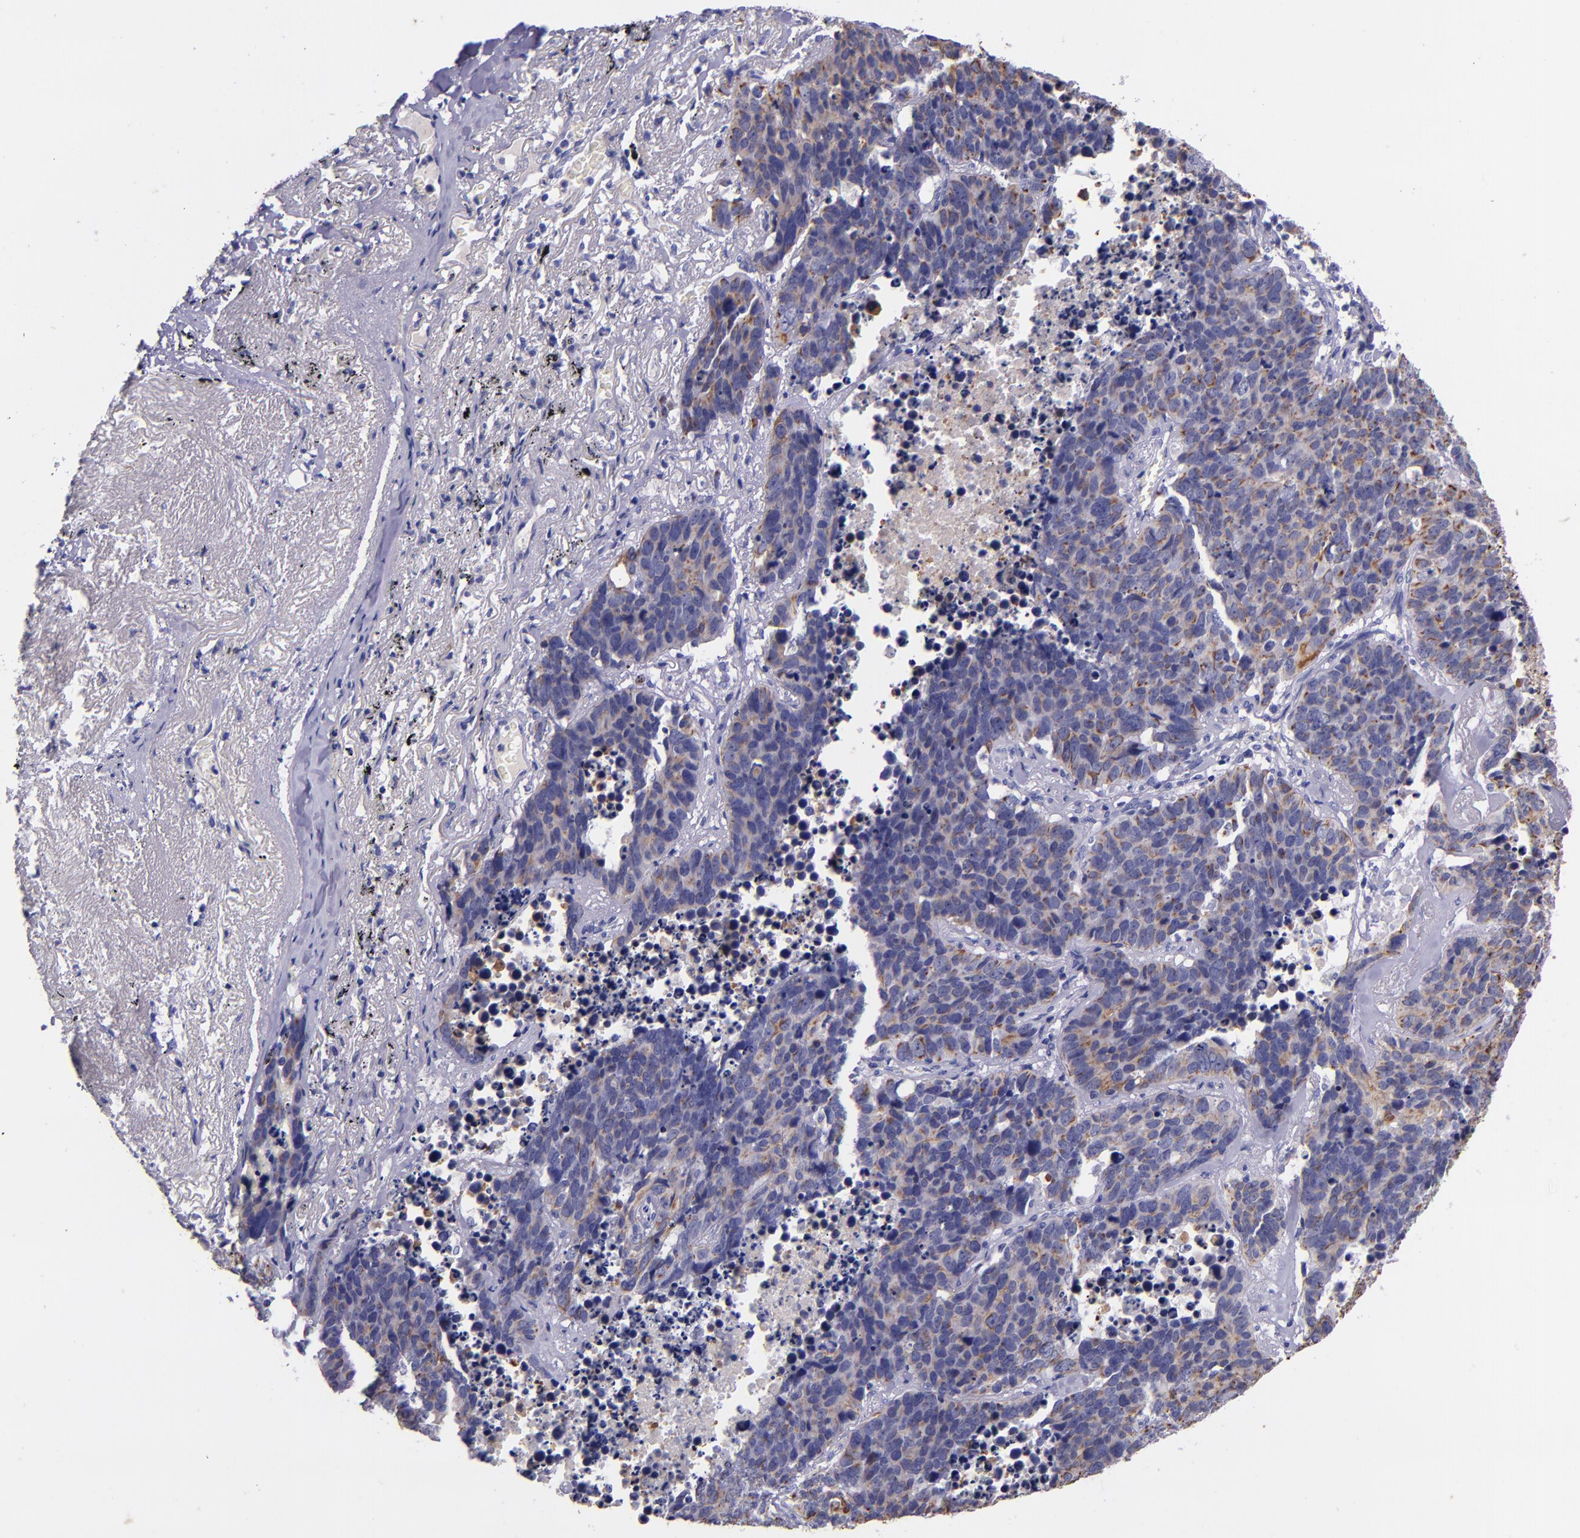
{"staining": {"intensity": "weak", "quantity": "25%-75%", "location": "cytoplasmic/membranous"}, "tissue": "lung cancer", "cell_type": "Tumor cells", "image_type": "cancer", "snomed": [{"axis": "morphology", "description": "Carcinoid, malignant, NOS"}, {"axis": "topography", "description": "Lung"}], "caption": "A high-resolution photomicrograph shows immunohistochemistry (IHC) staining of malignant carcinoid (lung), which reveals weak cytoplasmic/membranous staining in approximately 25%-75% of tumor cells.", "gene": "KRT4", "patient": {"sex": "male", "age": 60}}